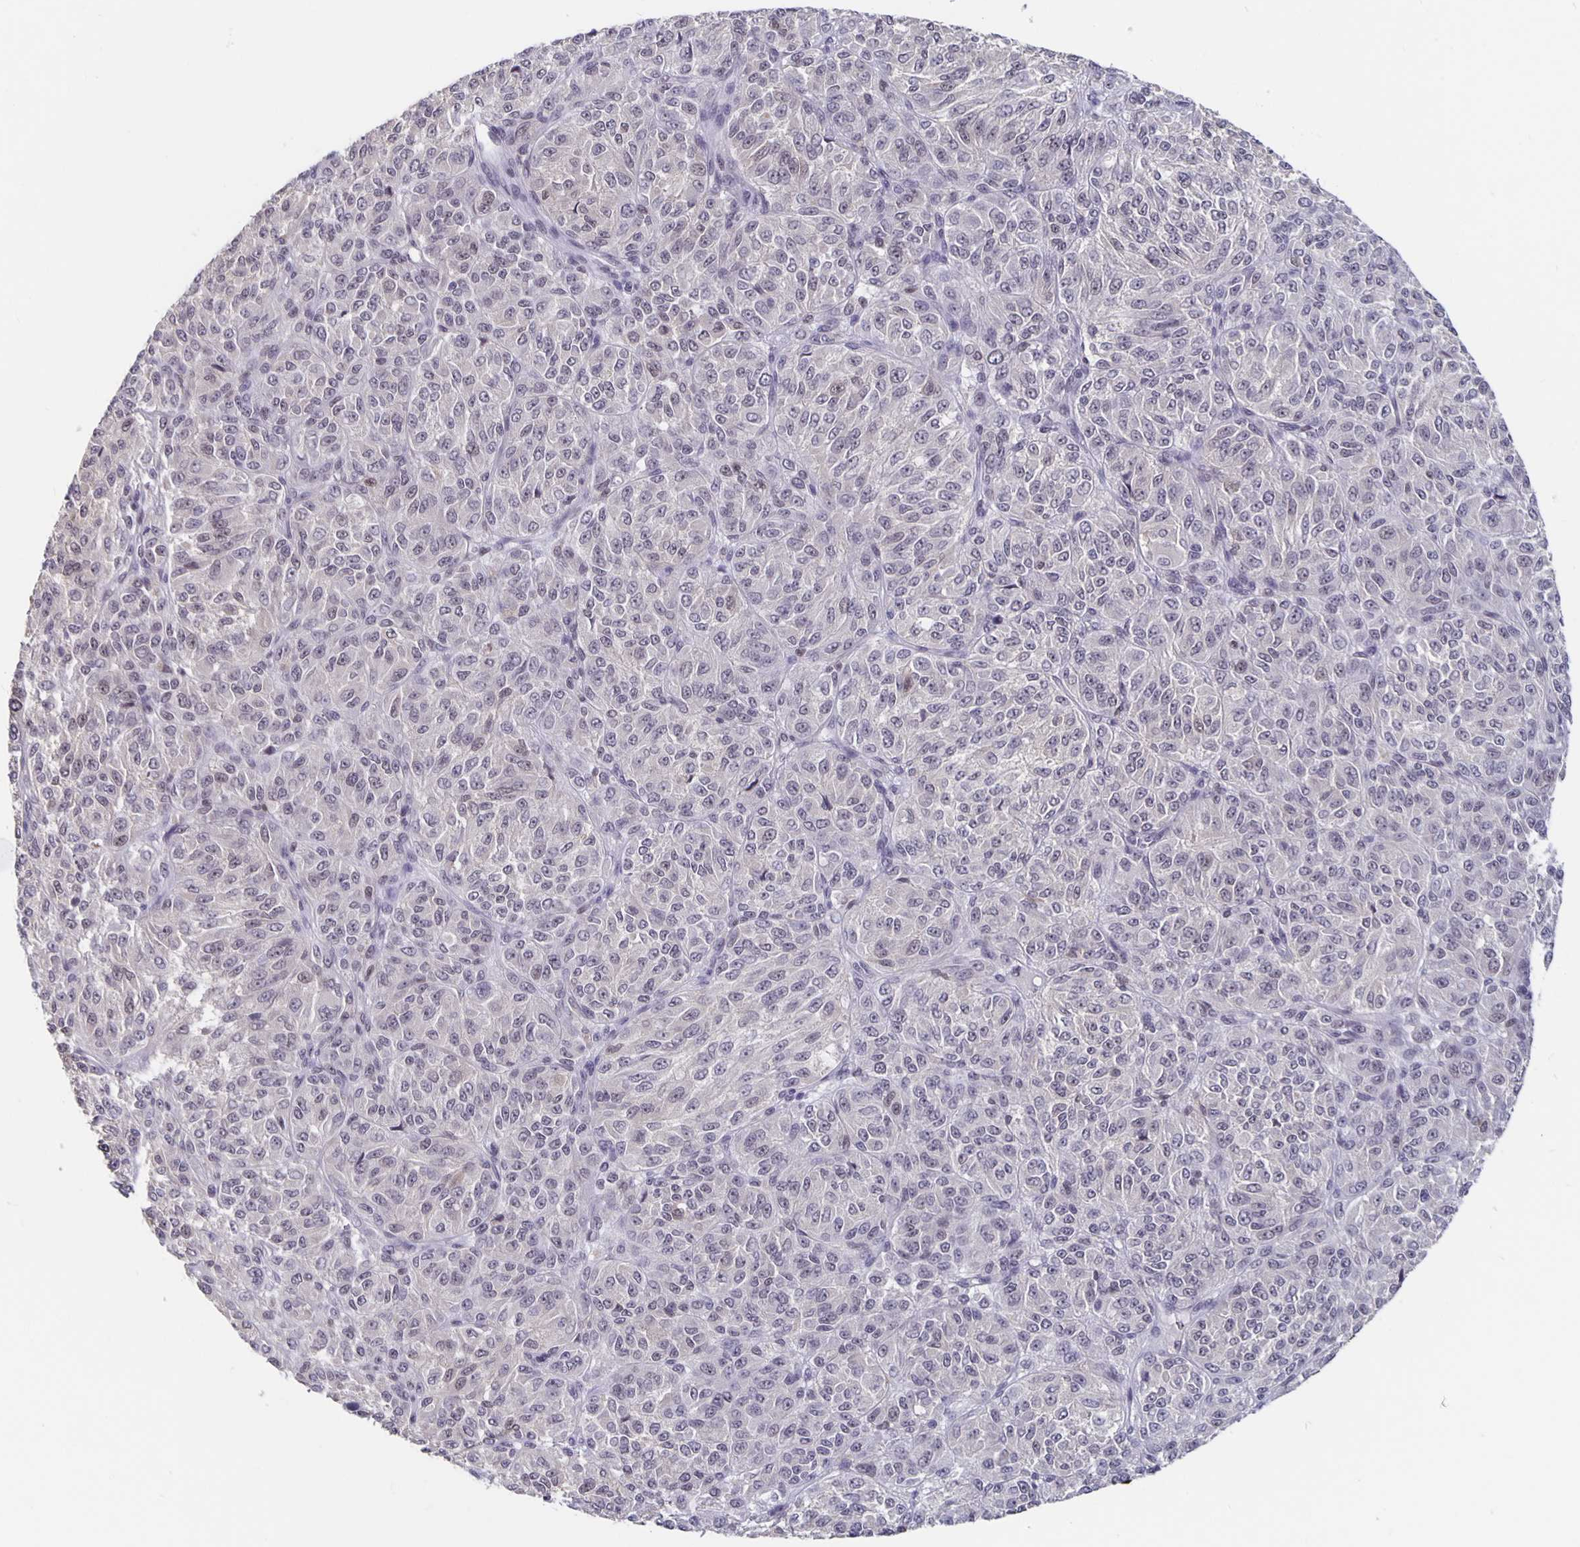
{"staining": {"intensity": "weak", "quantity": "<25%", "location": "nuclear"}, "tissue": "melanoma", "cell_type": "Tumor cells", "image_type": "cancer", "snomed": [{"axis": "morphology", "description": "Malignant melanoma, Metastatic site"}, {"axis": "topography", "description": "Brain"}], "caption": "An IHC micrograph of malignant melanoma (metastatic site) is shown. There is no staining in tumor cells of malignant melanoma (metastatic site).", "gene": "ZNF691", "patient": {"sex": "female", "age": 56}}